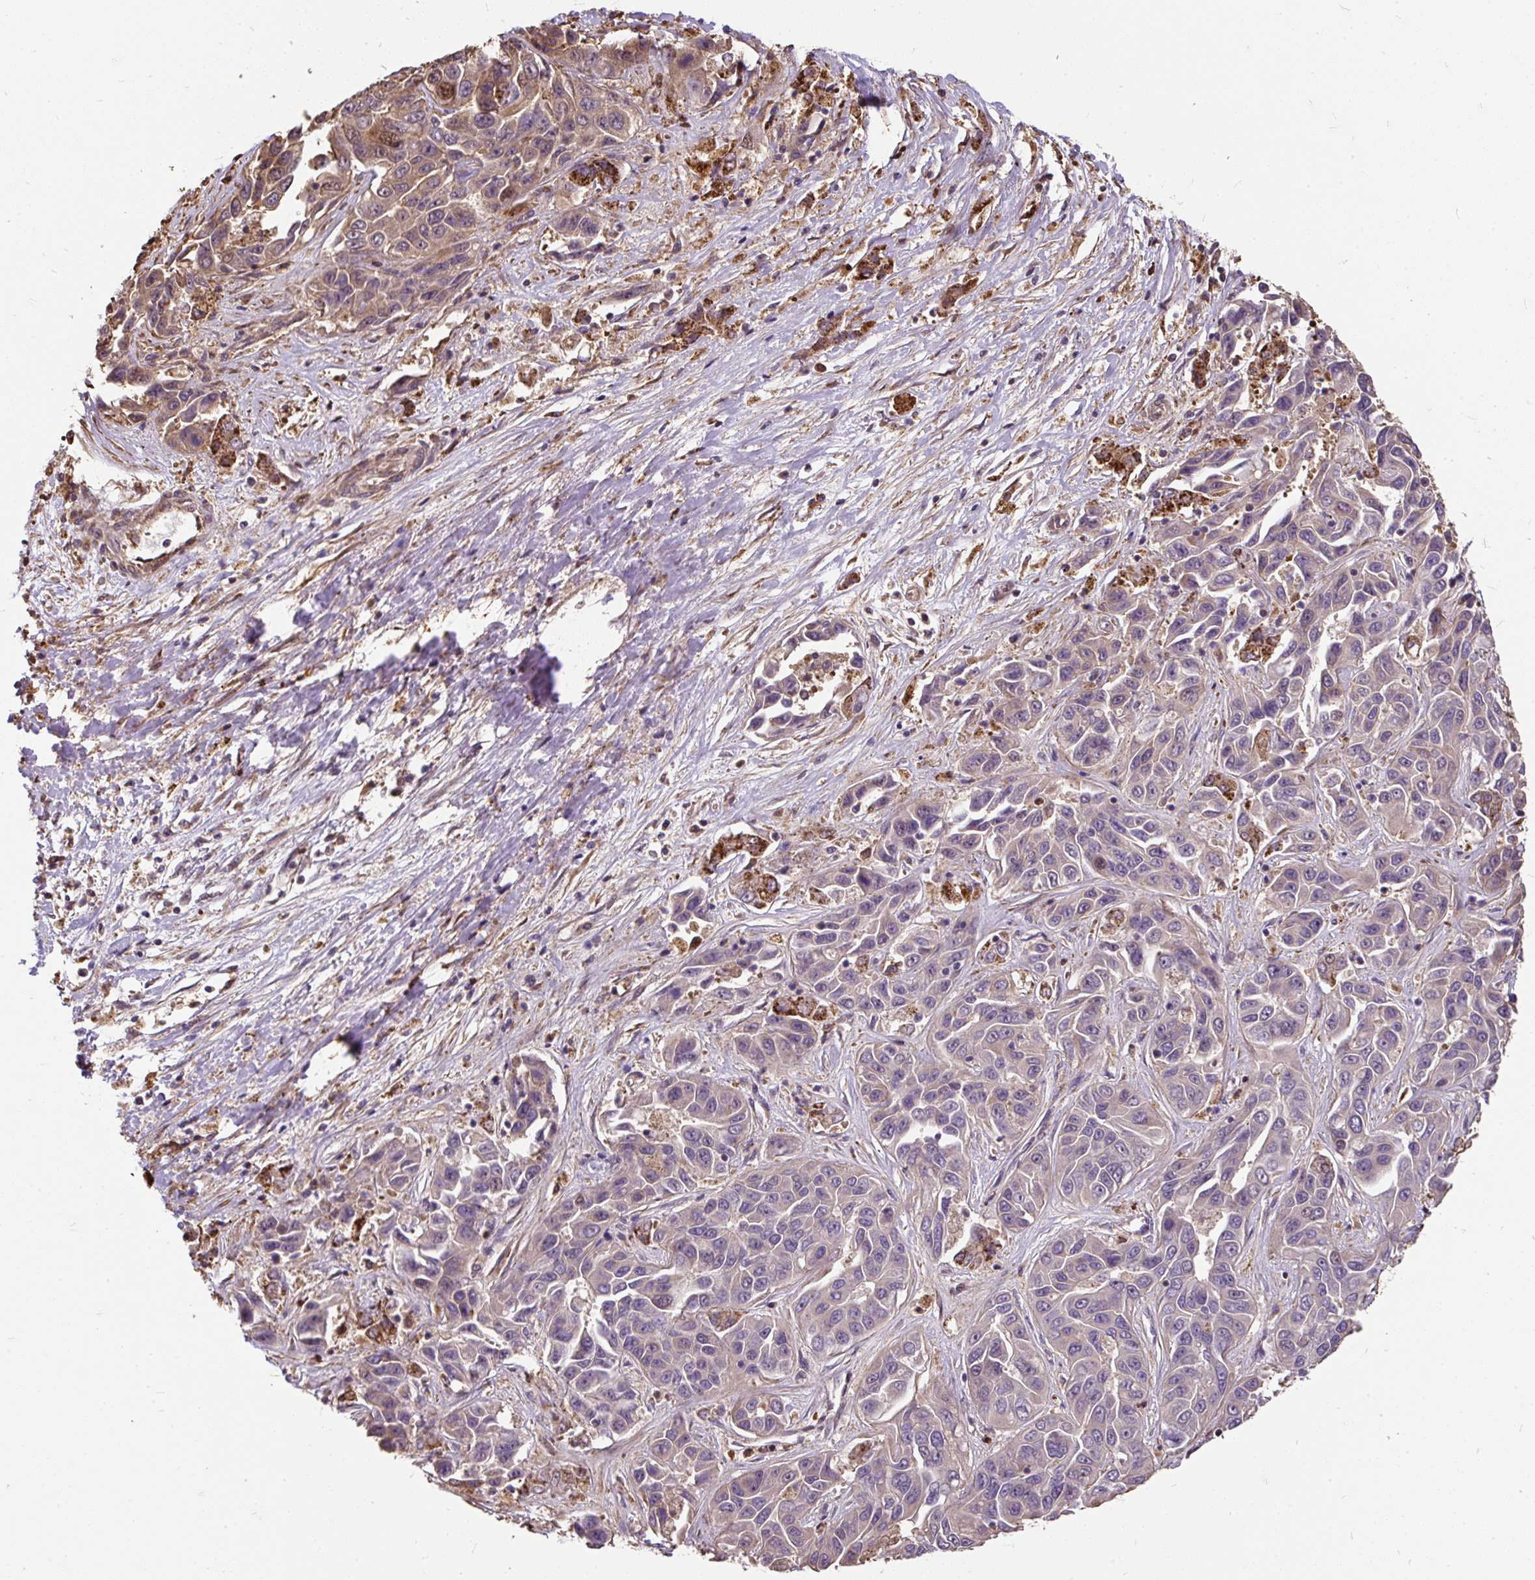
{"staining": {"intensity": "weak", "quantity": "<25%", "location": "cytoplasmic/membranous"}, "tissue": "liver cancer", "cell_type": "Tumor cells", "image_type": "cancer", "snomed": [{"axis": "morphology", "description": "Cholangiocarcinoma"}, {"axis": "topography", "description": "Liver"}], "caption": "Immunohistochemistry of cholangiocarcinoma (liver) shows no staining in tumor cells.", "gene": "PUS7L", "patient": {"sex": "female", "age": 52}}